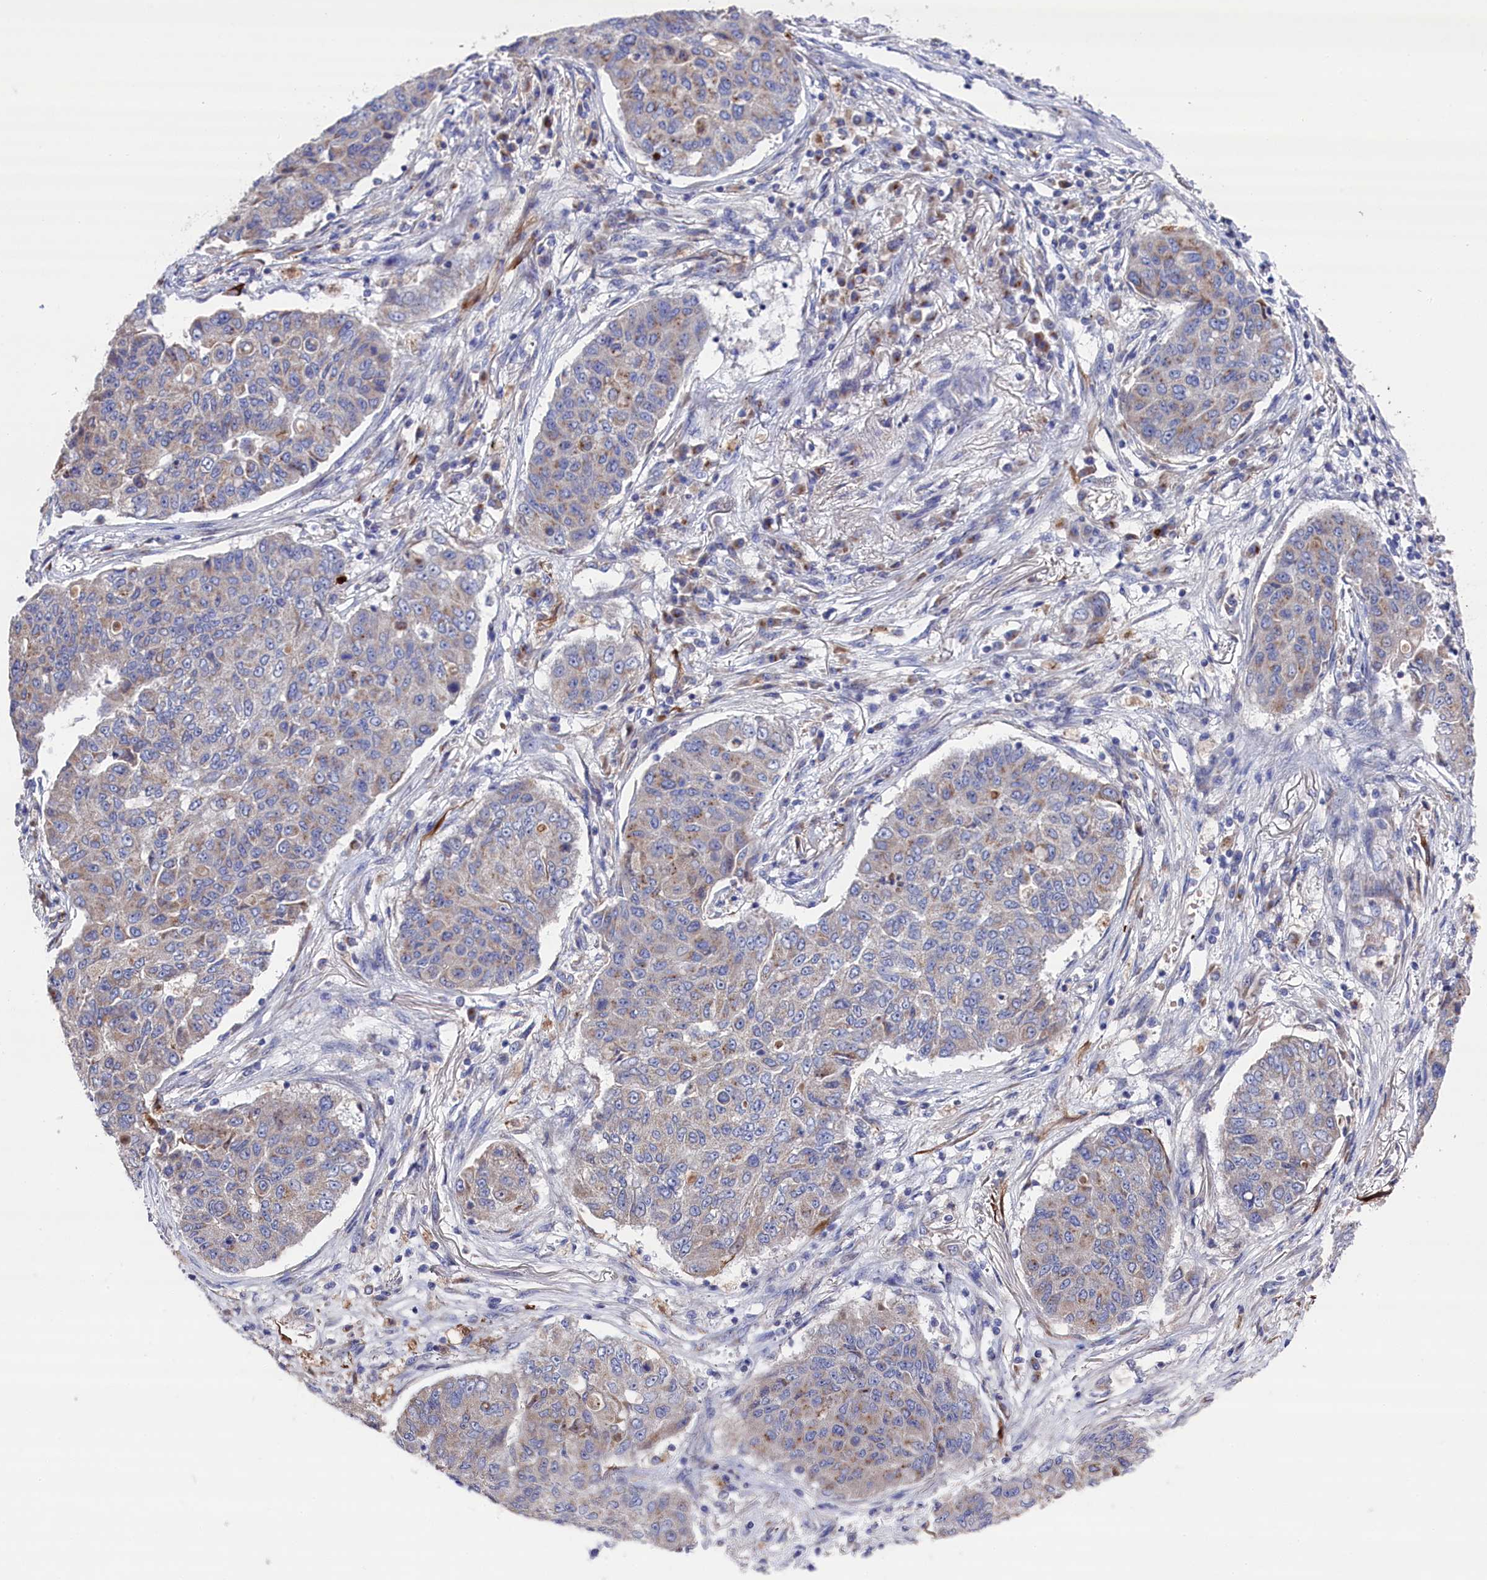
{"staining": {"intensity": "moderate", "quantity": "<25%", "location": "cytoplasmic/membranous"}, "tissue": "lung cancer", "cell_type": "Tumor cells", "image_type": "cancer", "snomed": [{"axis": "morphology", "description": "Squamous cell carcinoma, NOS"}, {"axis": "topography", "description": "Lung"}], "caption": "Protein expression analysis of human lung cancer reveals moderate cytoplasmic/membranous expression in approximately <25% of tumor cells.", "gene": "GPR108", "patient": {"sex": "male", "age": 74}}